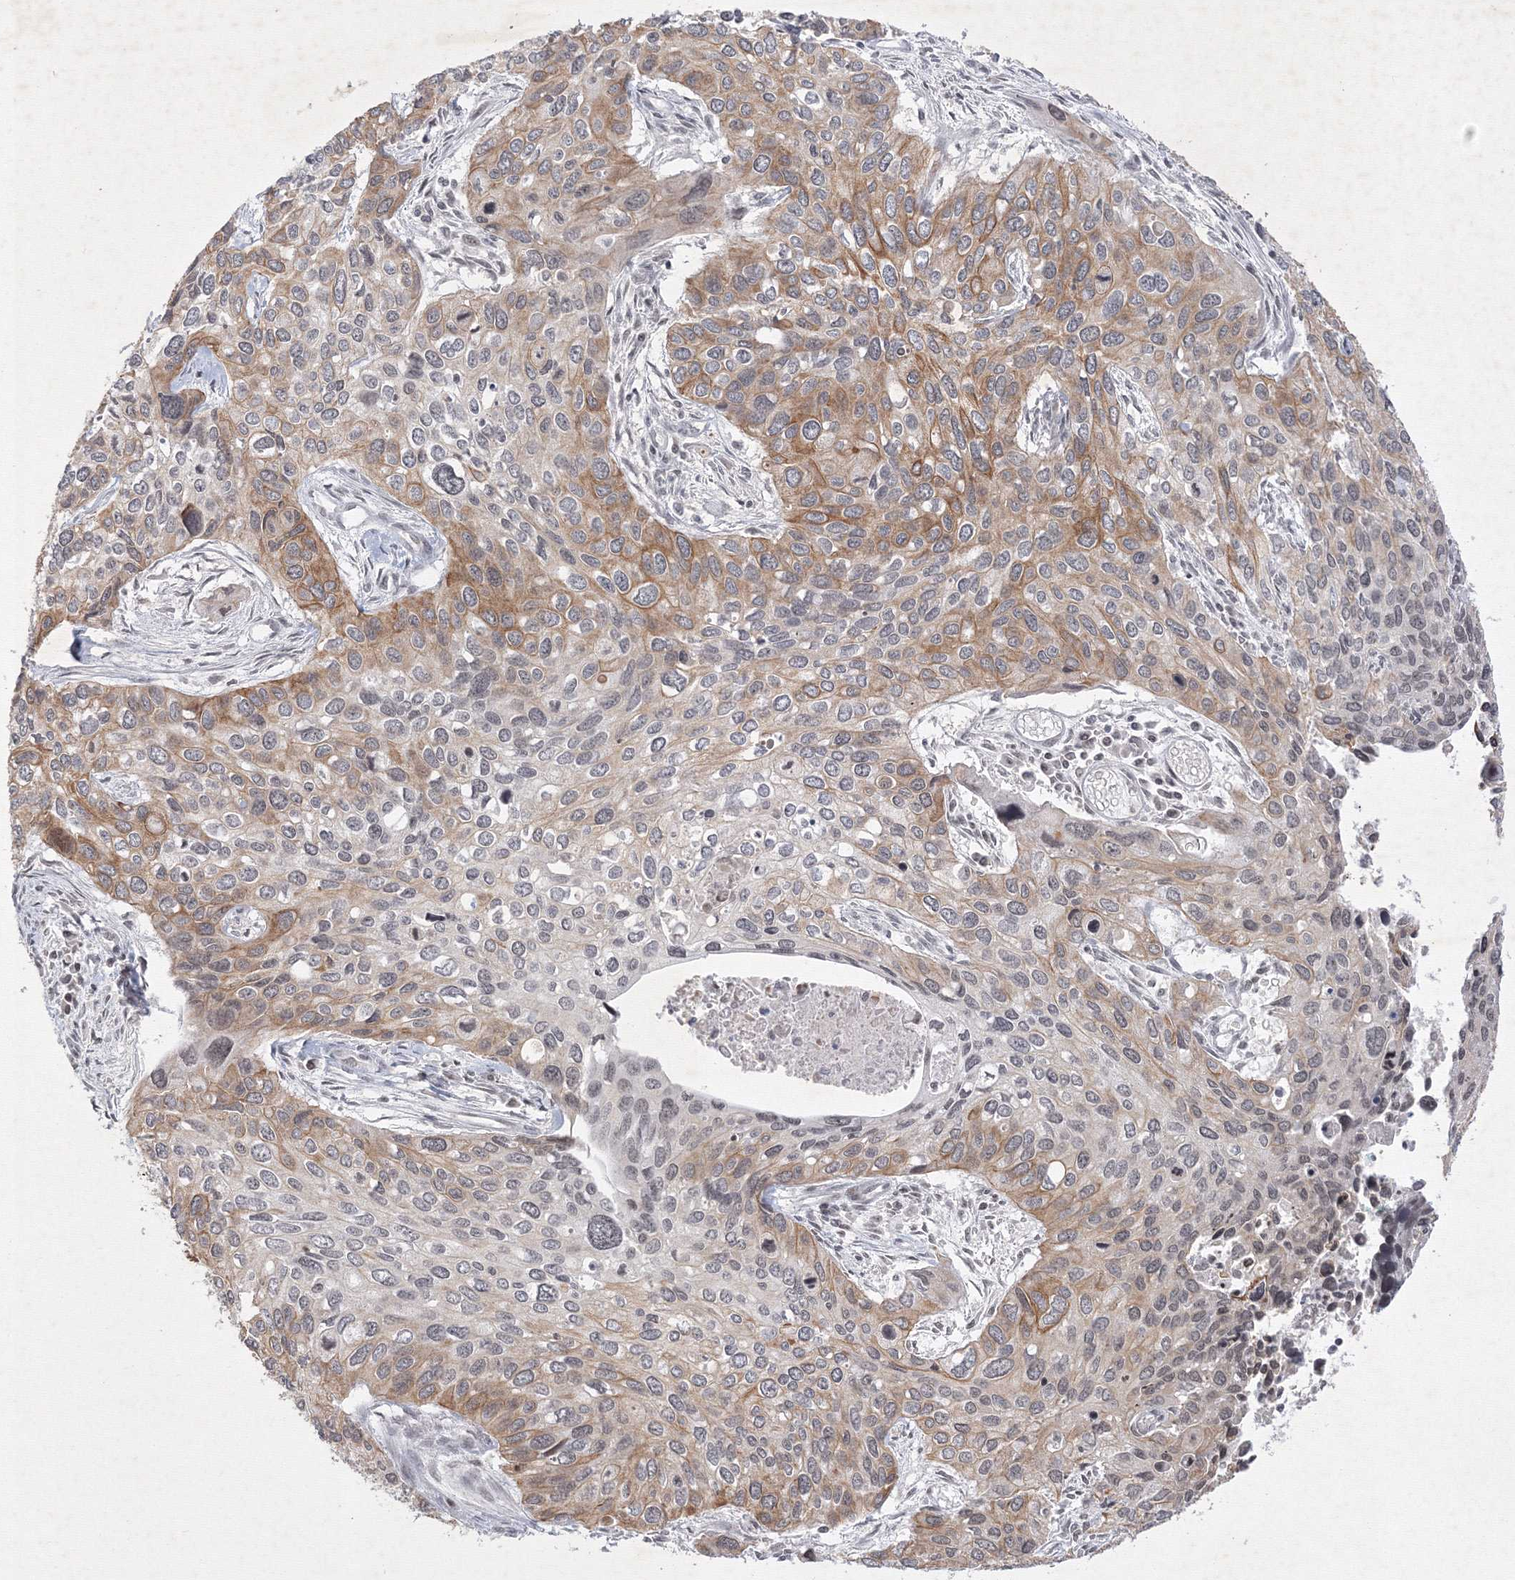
{"staining": {"intensity": "moderate", "quantity": "25%-75%", "location": "cytoplasmic/membranous"}, "tissue": "cervical cancer", "cell_type": "Tumor cells", "image_type": "cancer", "snomed": [{"axis": "morphology", "description": "Squamous cell carcinoma, NOS"}, {"axis": "topography", "description": "Cervix"}], "caption": "Immunohistochemistry (IHC) photomicrograph of cervical squamous cell carcinoma stained for a protein (brown), which exhibits medium levels of moderate cytoplasmic/membranous staining in approximately 25%-75% of tumor cells.", "gene": "NXPE3", "patient": {"sex": "female", "age": 55}}